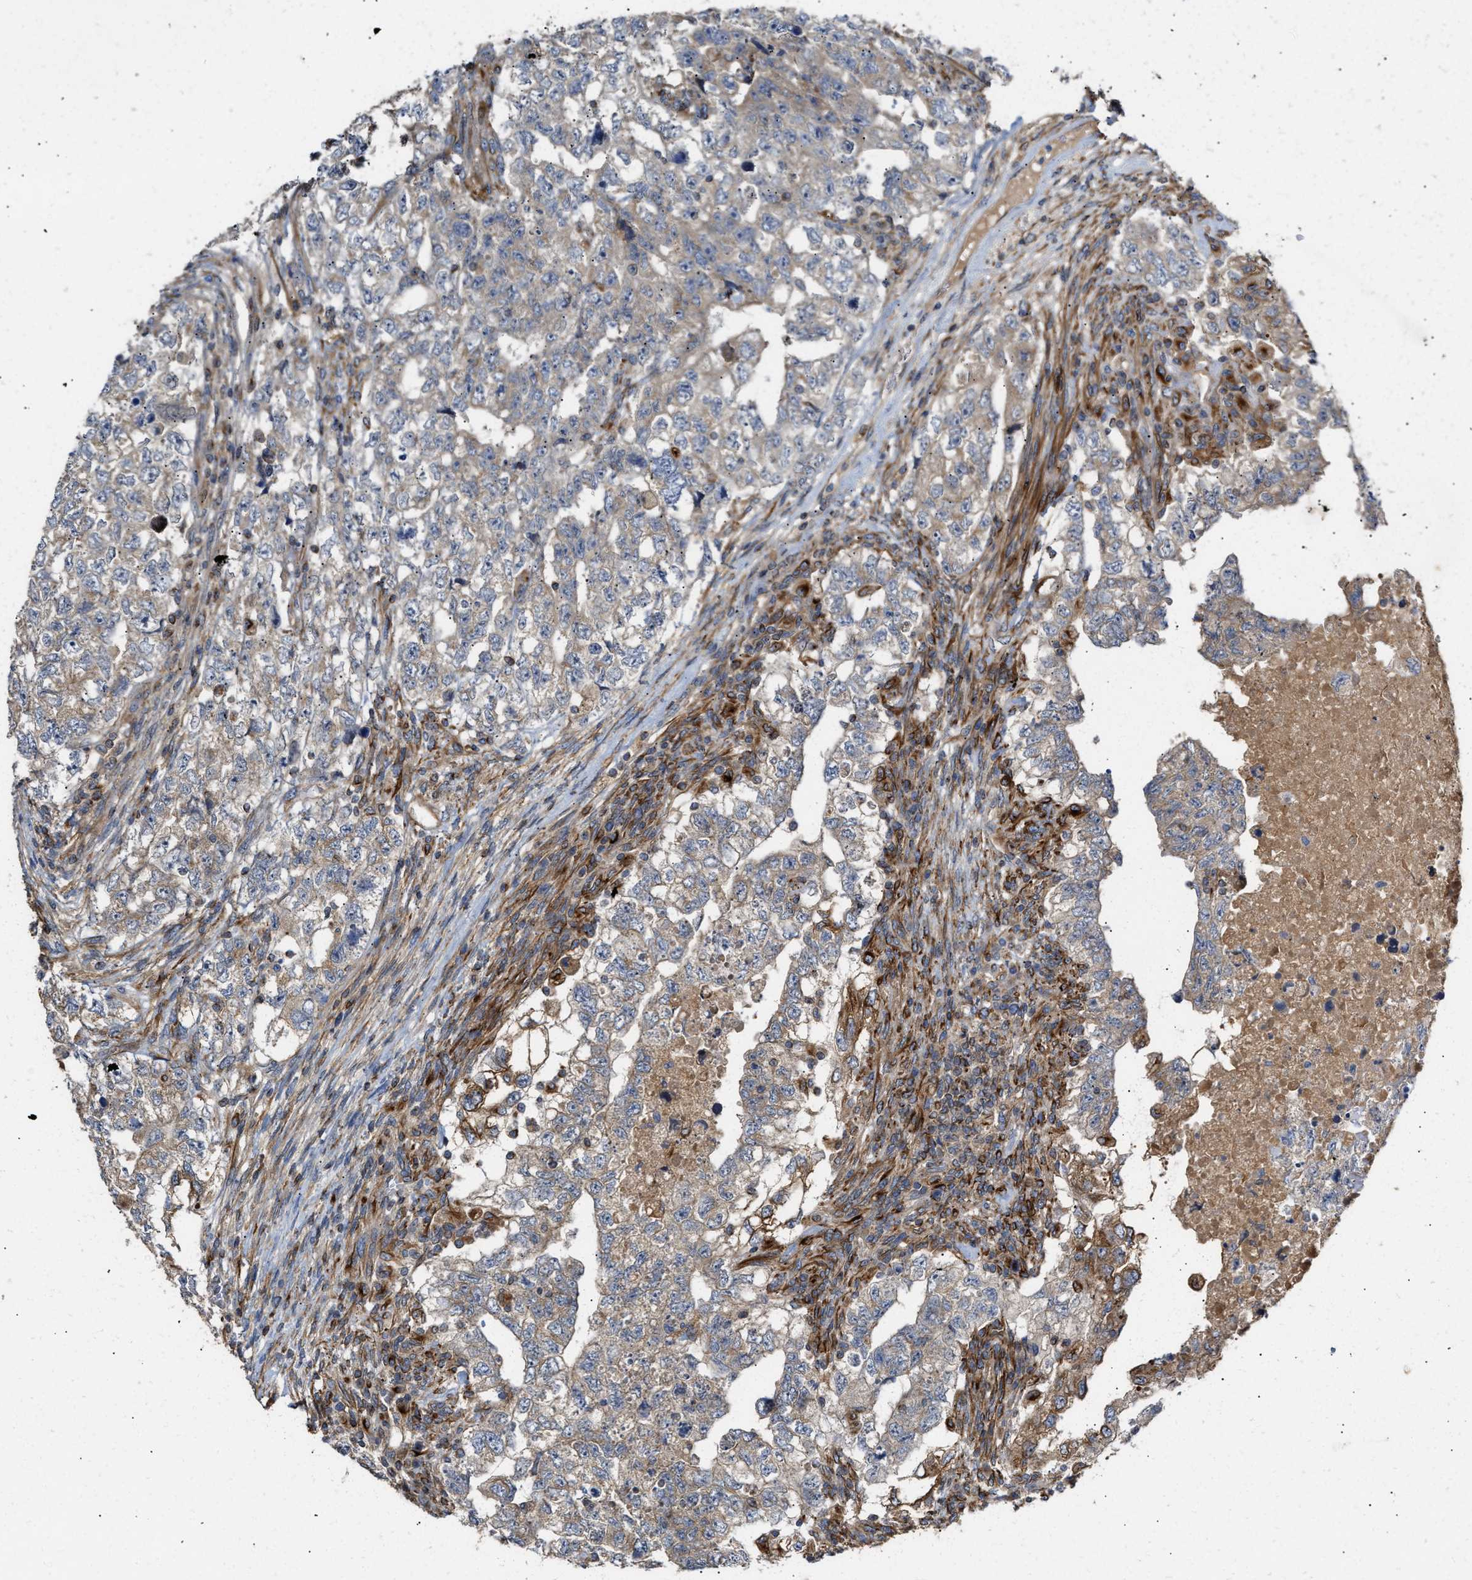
{"staining": {"intensity": "weak", "quantity": "<25%", "location": "cytoplasmic/membranous"}, "tissue": "testis cancer", "cell_type": "Tumor cells", "image_type": "cancer", "snomed": [{"axis": "morphology", "description": "Carcinoma, Embryonal, NOS"}, {"axis": "topography", "description": "Testis"}], "caption": "A high-resolution histopathology image shows immunohistochemistry staining of testis cancer, which demonstrates no significant positivity in tumor cells.", "gene": "BBLN", "patient": {"sex": "male", "age": 36}}